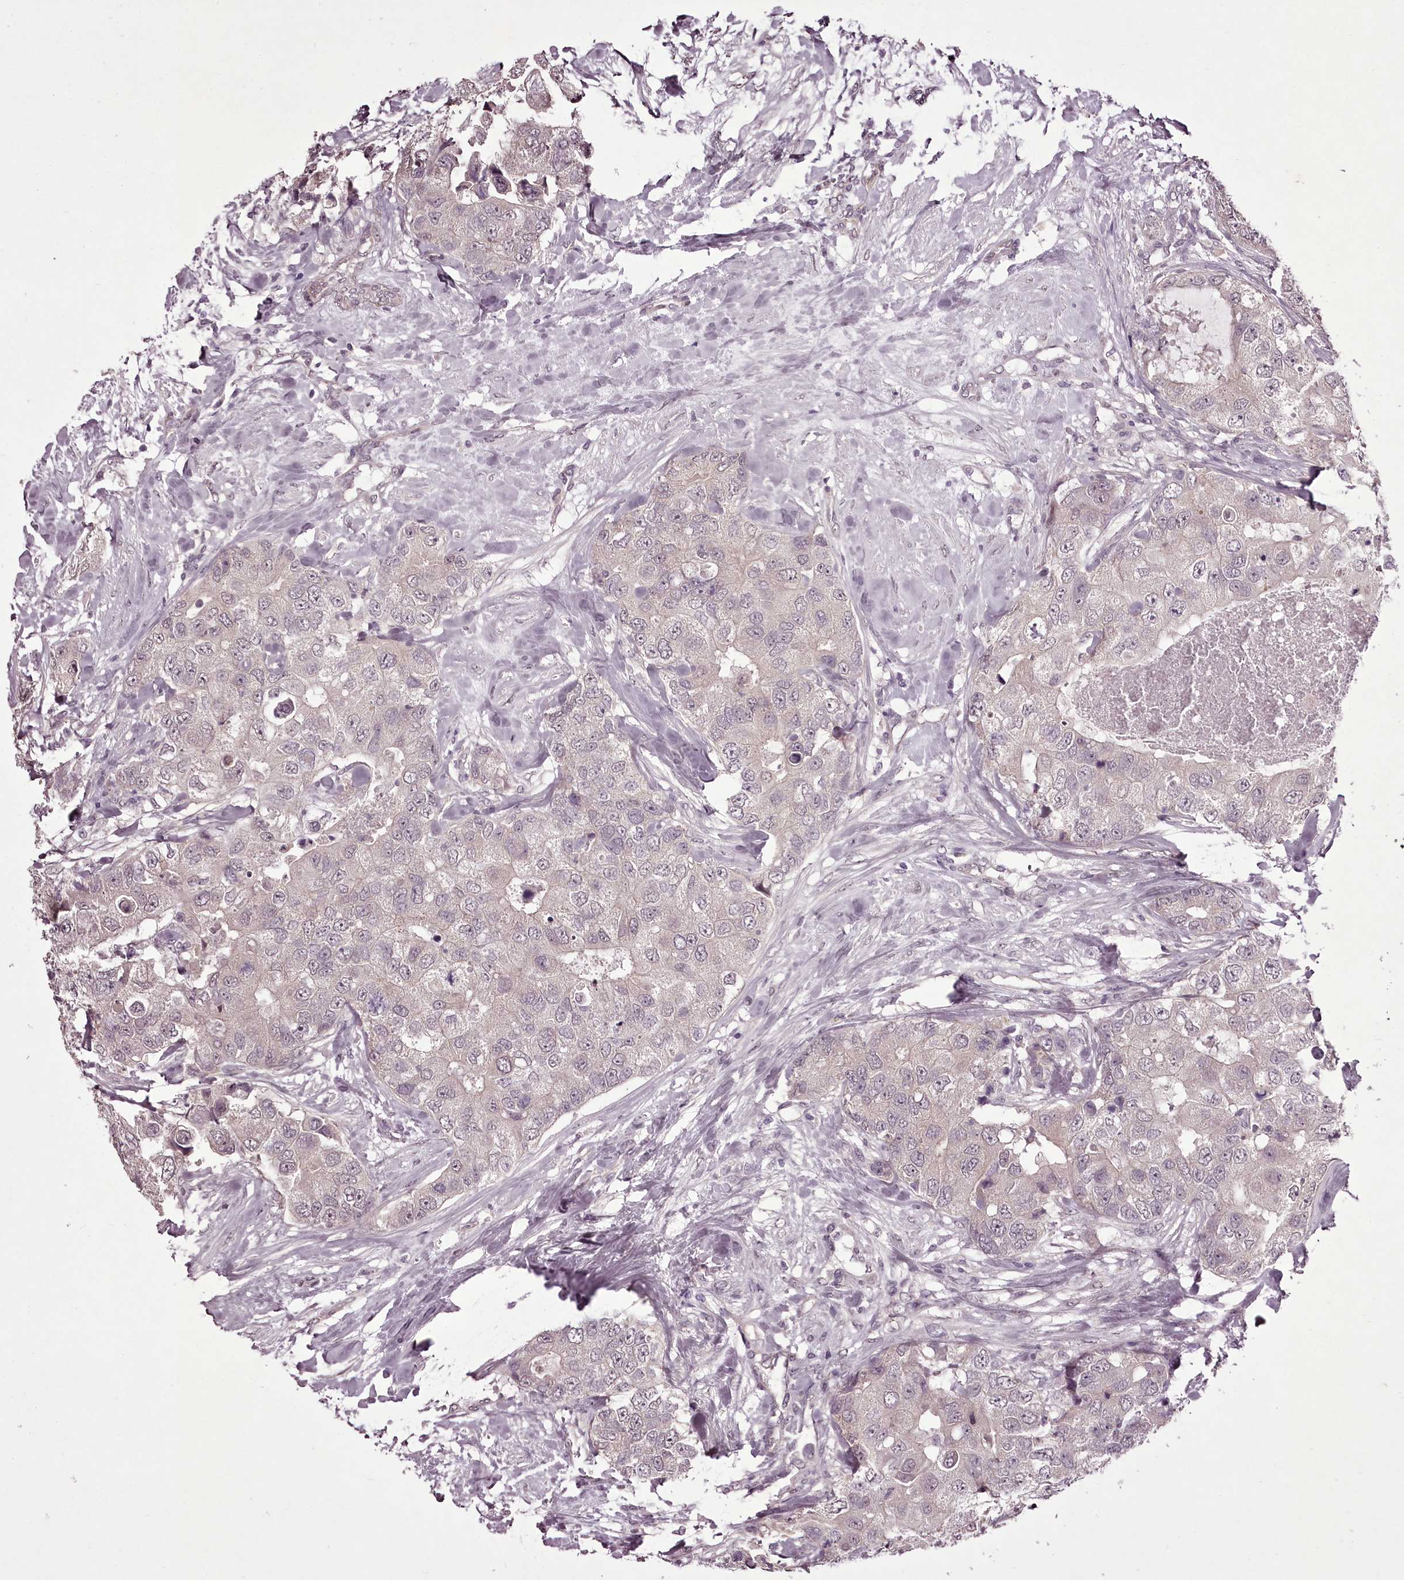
{"staining": {"intensity": "negative", "quantity": "none", "location": "none"}, "tissue": "breast cancer", "cell_type": "Tumor cells", "image_type": "cancer", "snomed": [{"axis": "morphology", "description": "Duct carcinoma"}, {"axis": "topography", "description": "Breast"}], "caption": "Human breast cancer (intraductal carcinoma) stained for a protein using IHC exhibits no staining in tumor cells.", "gene": "C1orf56", "patient": {"sex": "female", "age": 62}}